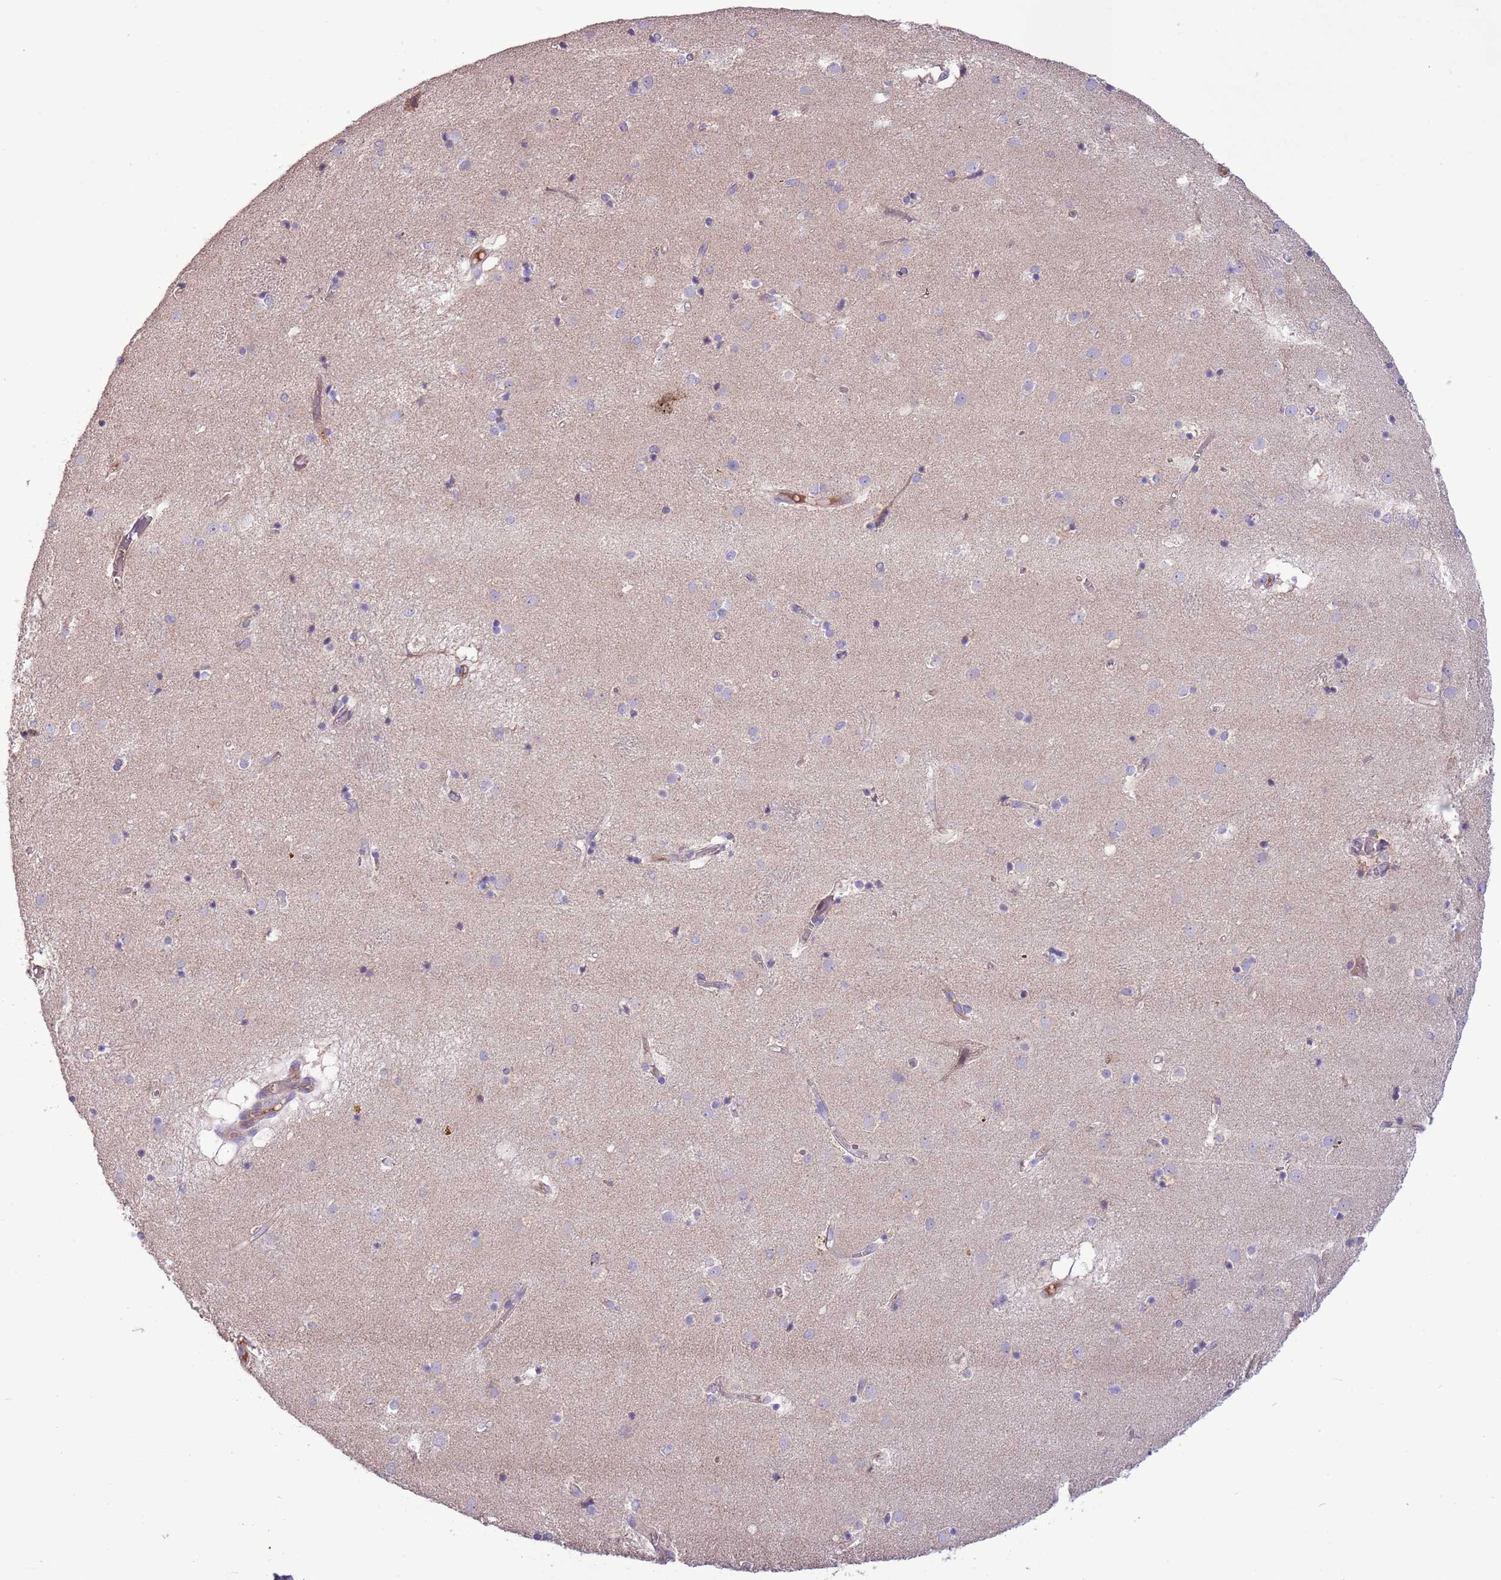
{"staining": {"intensity": "negative", "quantity": "none", "location": "none"}, "tissue": "caudate", "cell_type": "Glial cells", "image_type": "normal", "snomed": [{"axis": "morphology", "description": "Normal tissue, NOS"}, {"axis": "topography", "description": "Lateral ventricle wall"}], "caption": "Immunohistochemical staining of unremarkable caudate demonstrates no significant staining in glial cells.", "gene": "TRMO", "patient": {"sex": "male", "age": 70}}